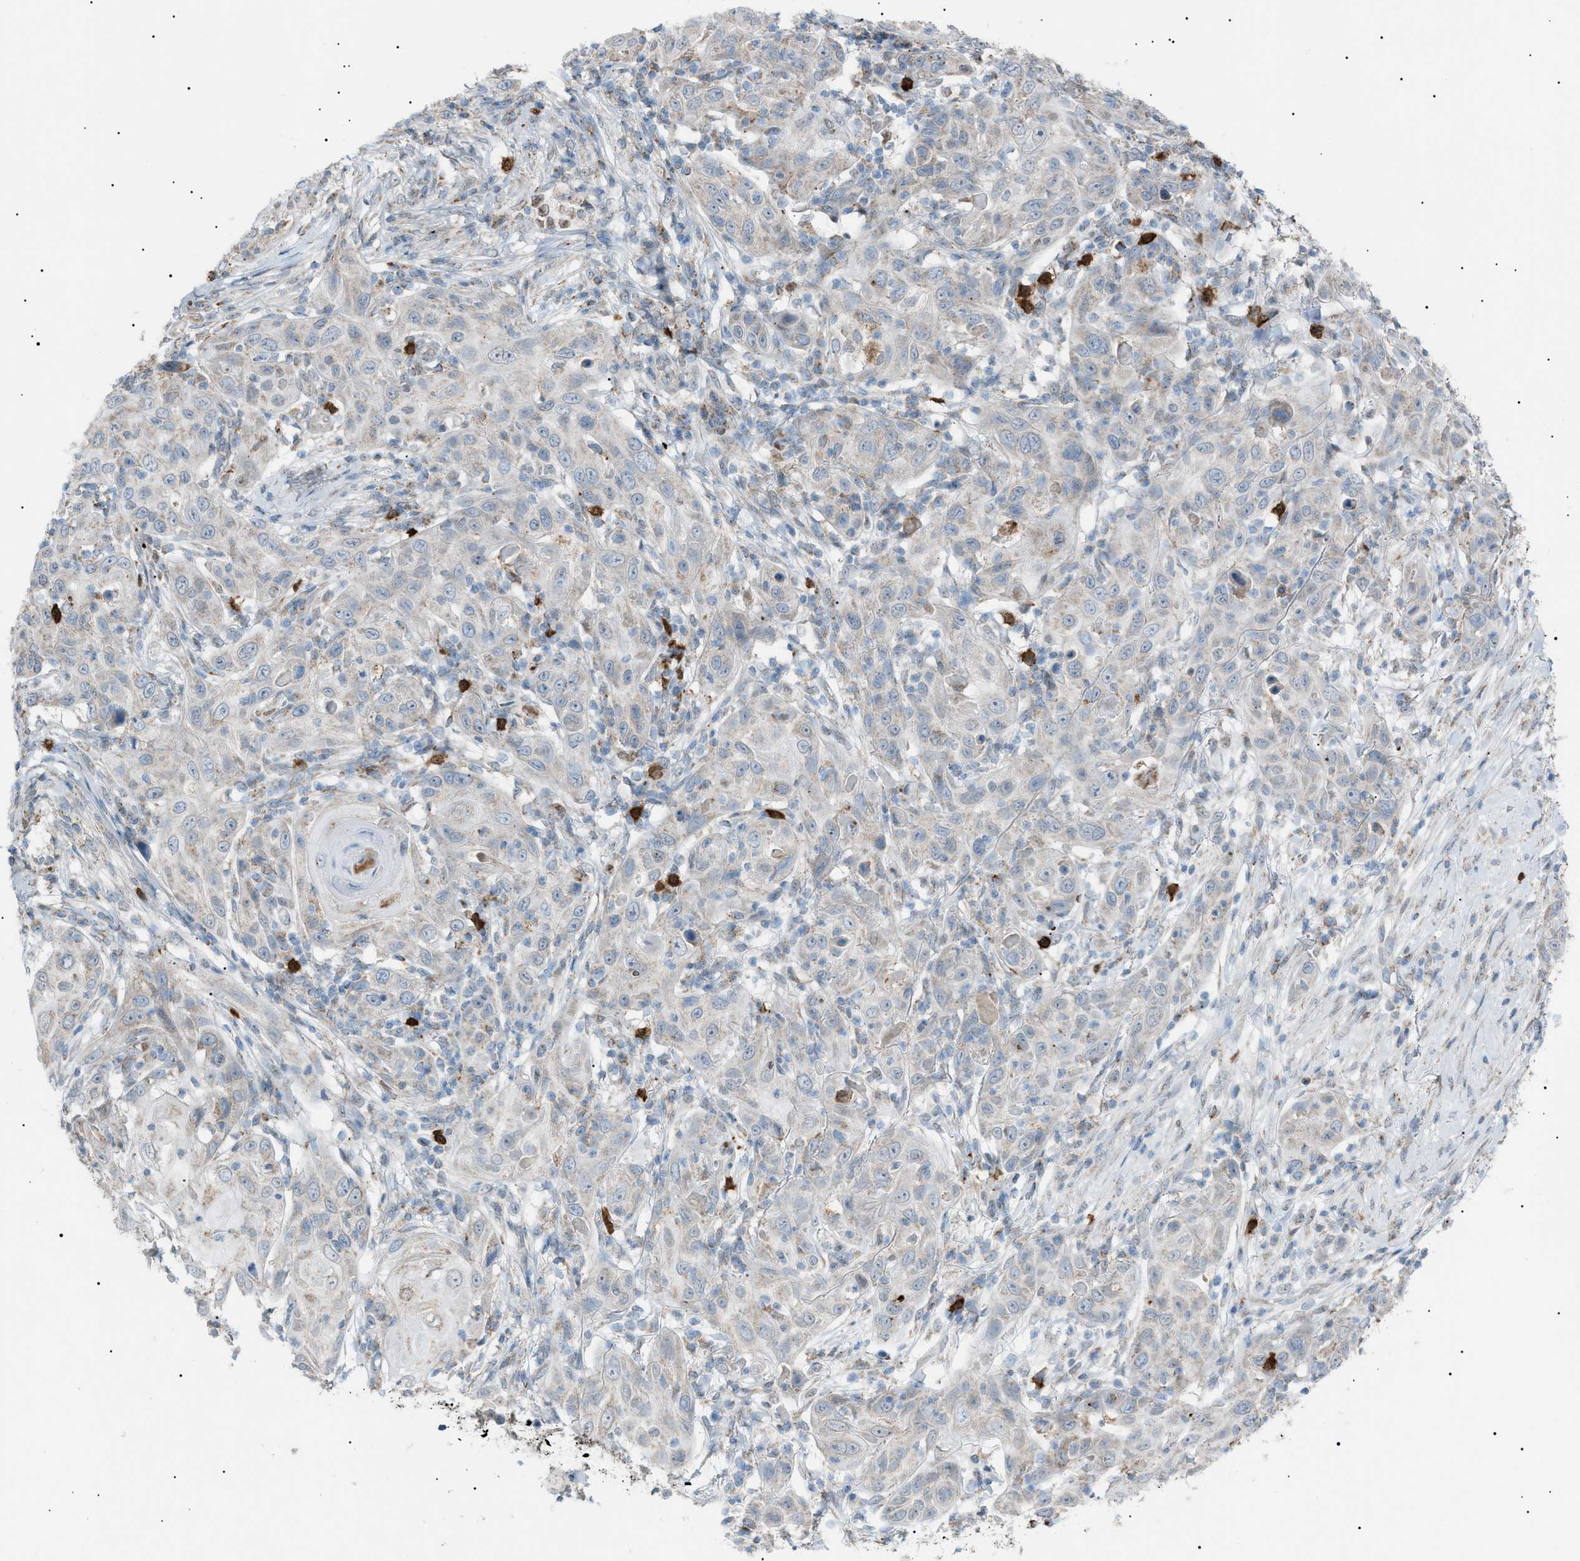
{"staining": {"intensity": "weak", "quantity": "<25%", "location": "cytoplasmic/membranous"}, "tissue": "skin cancer", "cell_type": "Tumor cells", "image_type": "cancer", "snomed": [{"axis": "morphology", "description": "Squamous cell carcinoma, NOS"}, {"axis": "topography", "description": "Skin"}], "caption": "Tumor cells are negative for brown protein staining in squamous cell carcinoma (skin). (DAB immunohistochemistry, high magnification).", "gene": "ZNF516", "patient": {"sex": "female", "age": 88}}